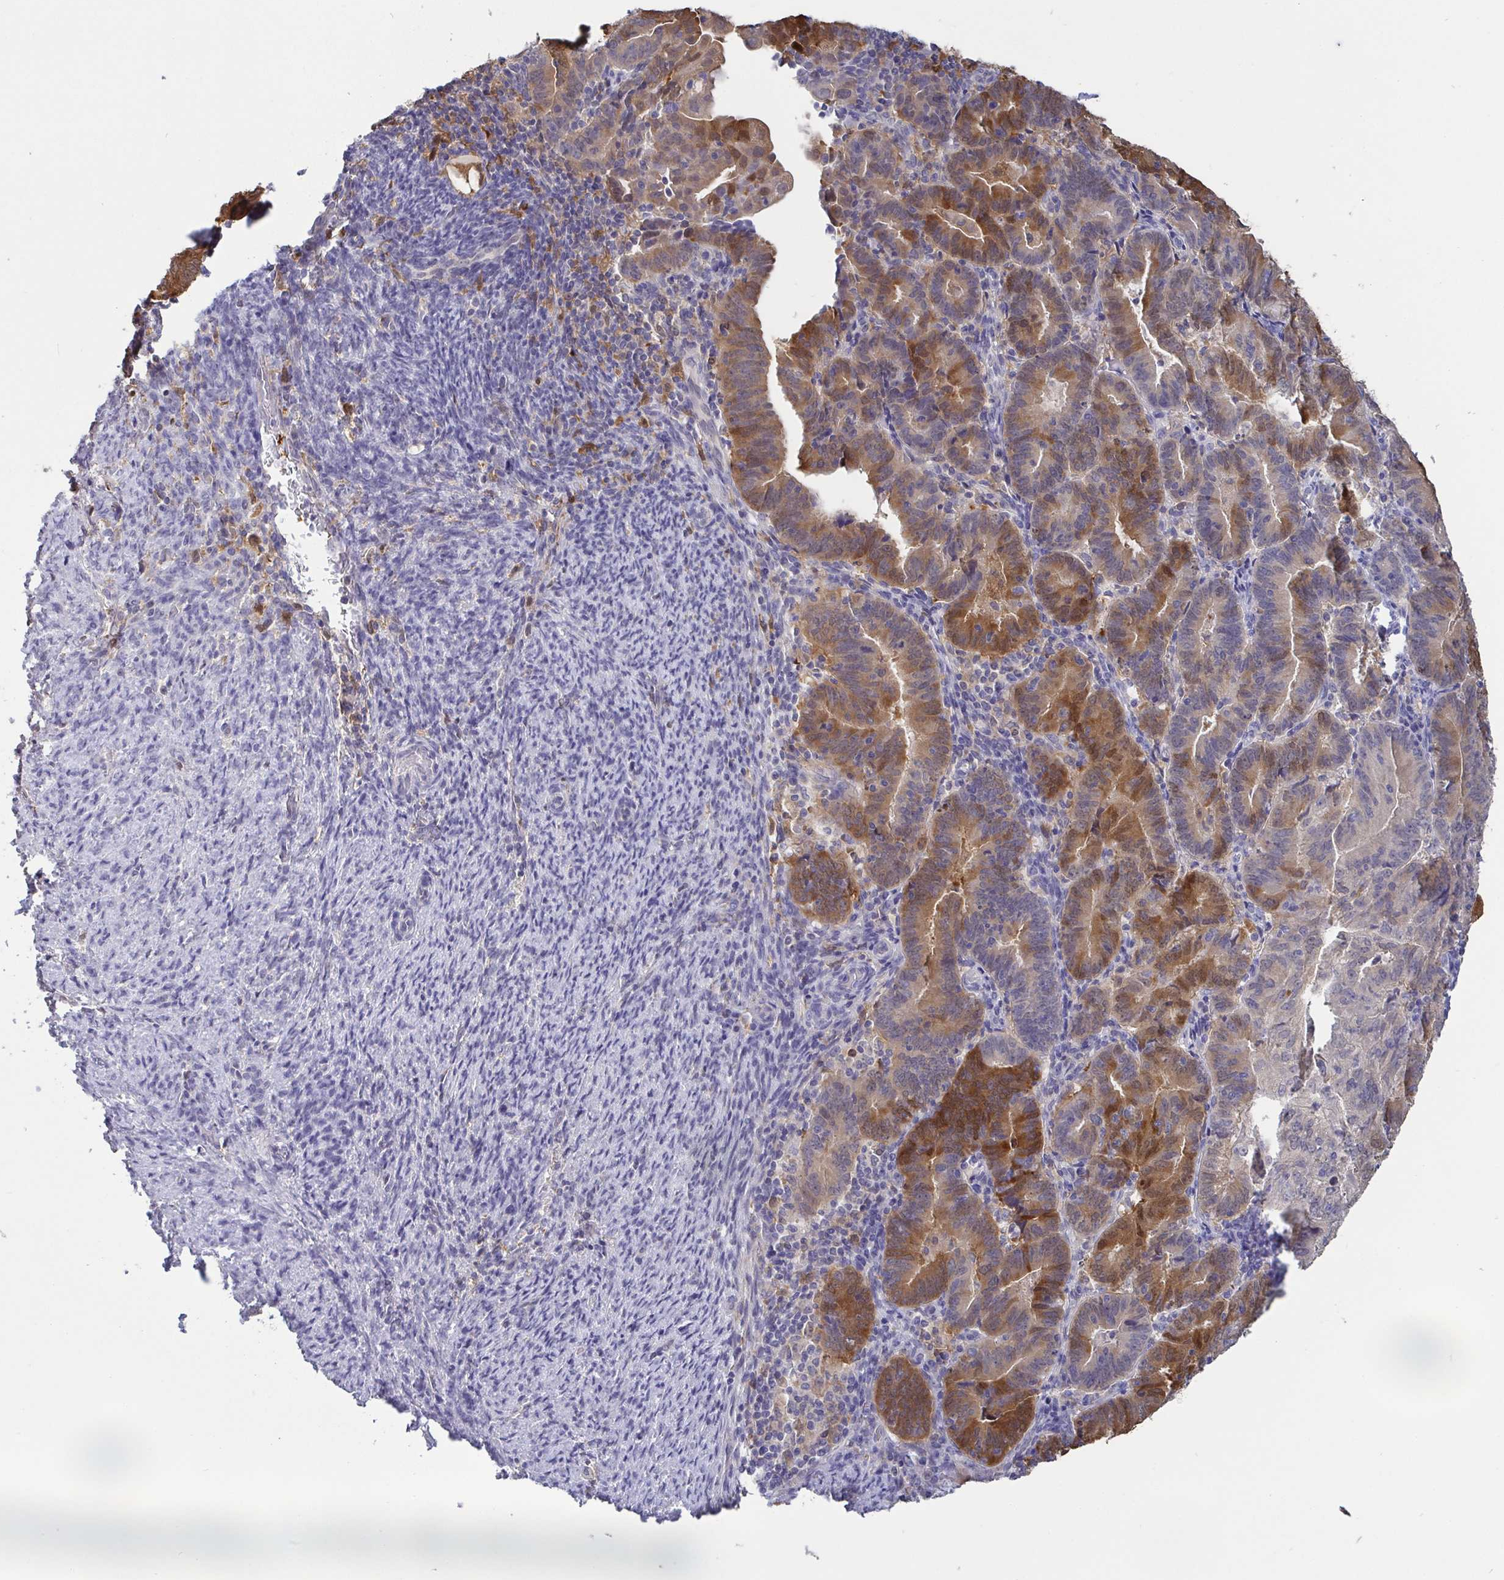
{"staining": {"intensity": "strong", "quantity": "25%-75%", "location": "cytoplasmic/membranous"}, "tissue": "endometrial cancer", "cell_type": "Tumor cells", "image_type": "cancer", "snomed": [{"axis": "morphology", "description": "Adenocarcinoma, NOS"}, {"axis": "topography", "description": "Endometrium"}], "caption": "Human endometrial cancer (adenocarcinoma) stained for a protein (brown) shows strong cytoplasmic/membranous positive staining in approximately 25%-75% of tumor cells.", "gene": "IDH1", "patient": {"sex": "female", "age": 70}}